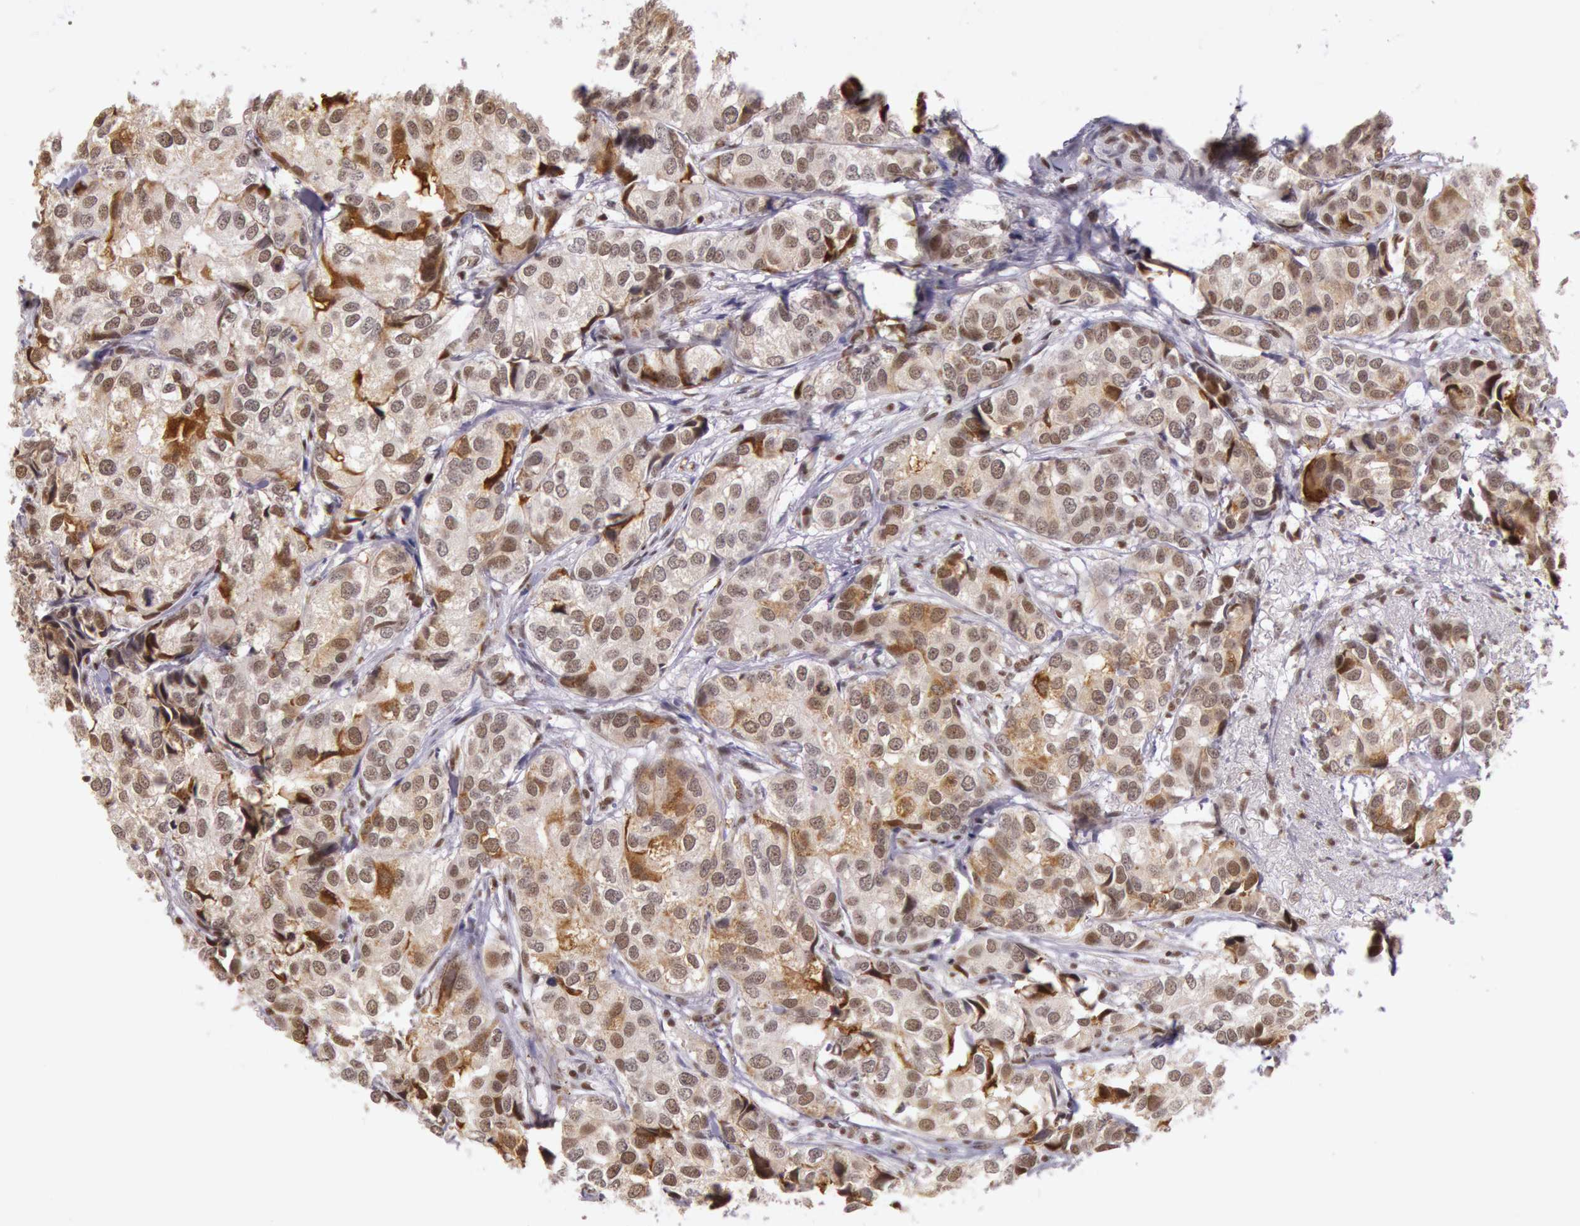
{"staining": {"intensity": "strong", "quantity": ">75%", "location": "nuclear"}, "tissue": "breast cancer", "cell_type": "Tumor cells", "image_type": "cancer", "snomed": [{"axis": "morphology", "description": "Duct carcinoma"}, {"axis": "topography", "description": "Breast"}], "caption": "High-power microscopy captured an IHC histopathology image of breast invasive ductal carcinoma, revealing strong nuclear staining in approximately >75% of tumor cells.", "gene": "ESS2", "patient": {"sex": "female", "age": 68}}